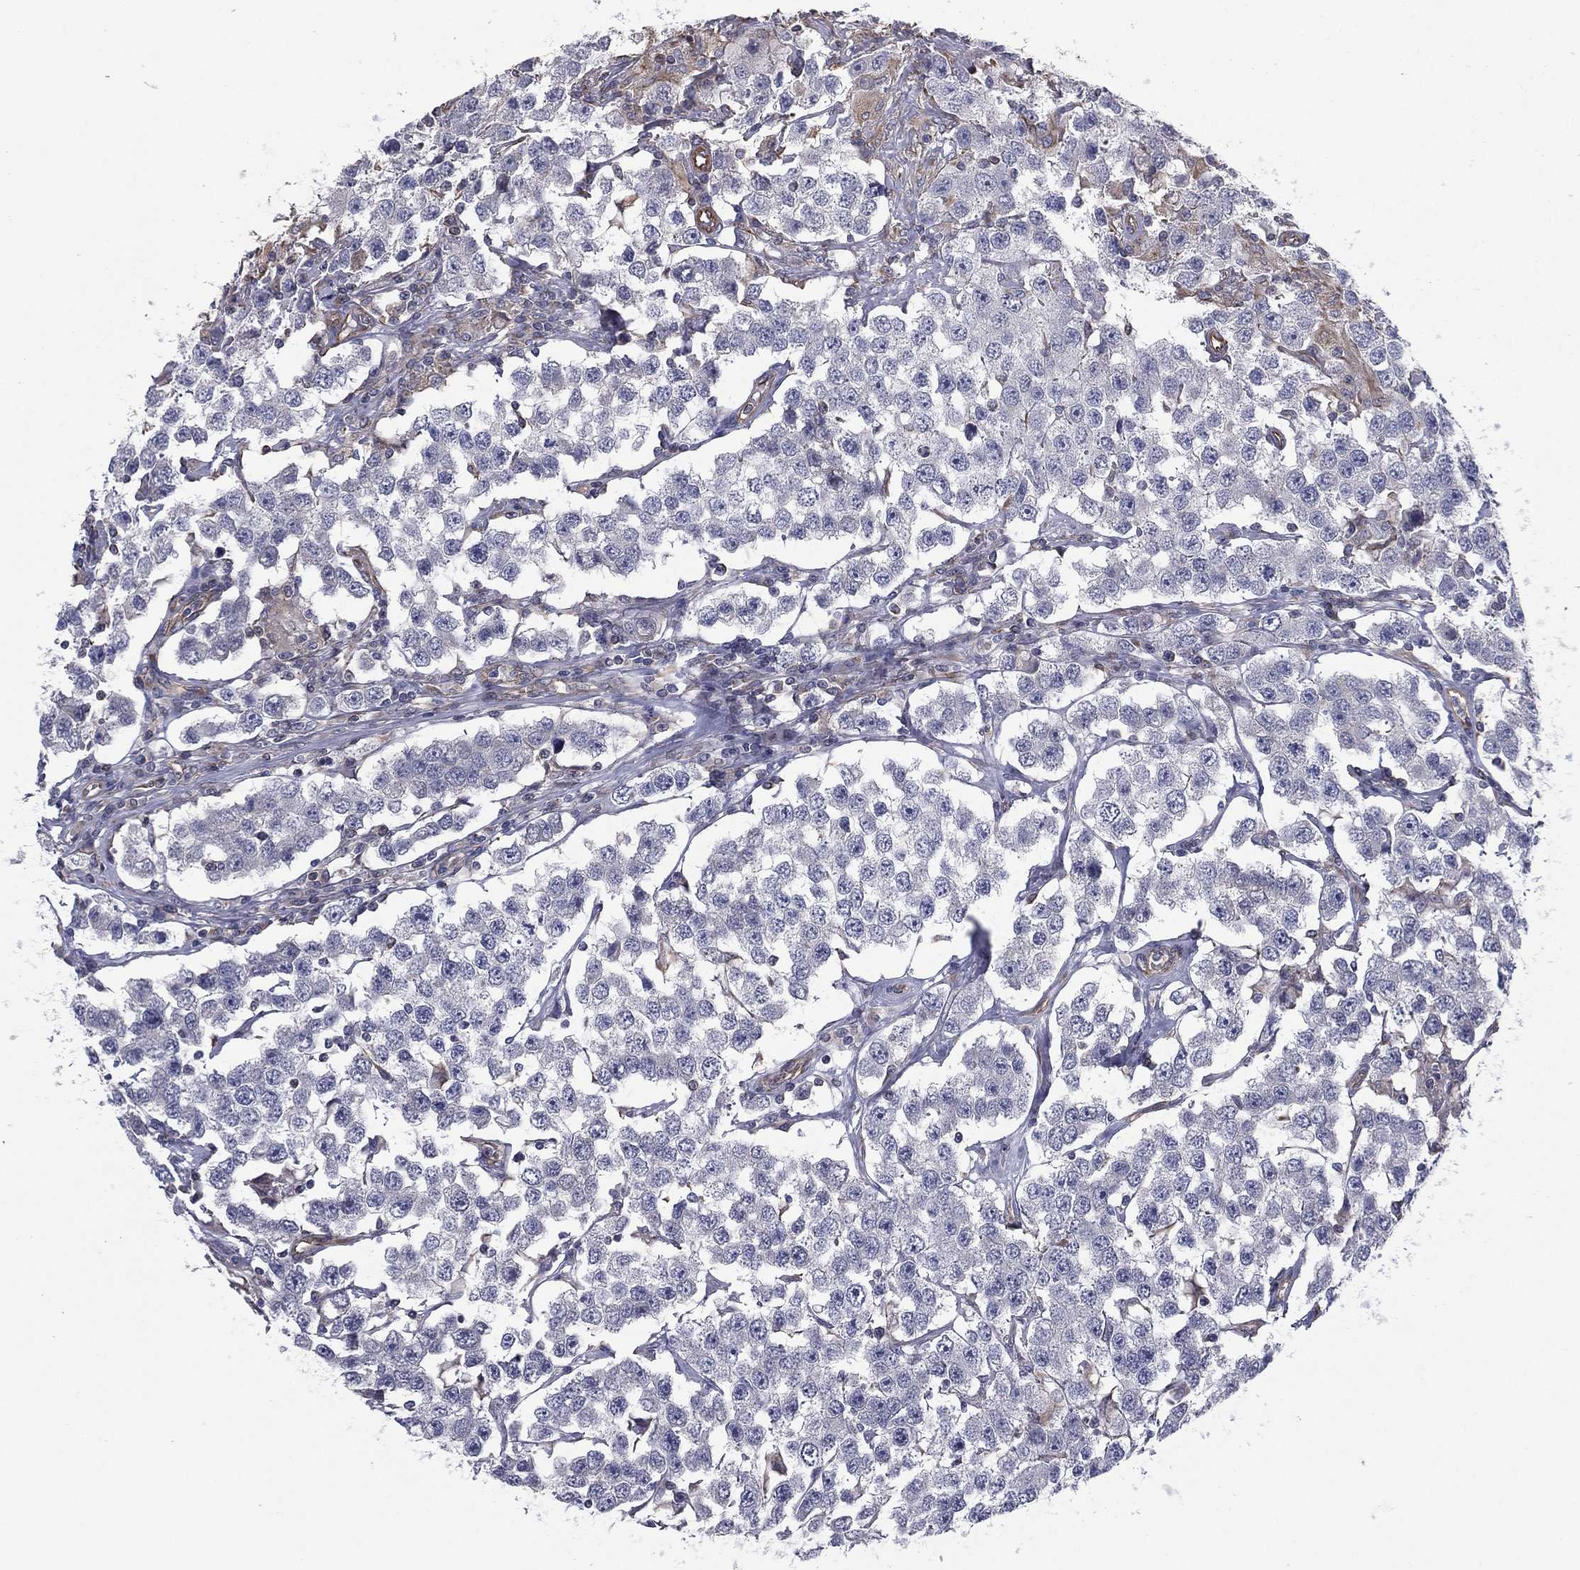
{"staining": {"intensity": "negative", "quantity": "none", "location": "none"}, "tissue": "testis cancer", "cell_type": "Tumor cells", "image_type": "cancer", "snomed": [{"axis": "morphology", "description": "Seminoma, NOS"}, {"axis": "topography", "description": "Testis"}], "caption": "Immunohistochemistry (IHC) photomicrograph of neoplastic tissue: human testis cancer (seminoma) stained with DAB (3,3'-diaminobenzidine) displays no significant protein staining in tumor cells.", "gene": "SCUBE1", "patient": {"sex": "male", "age": 52}}